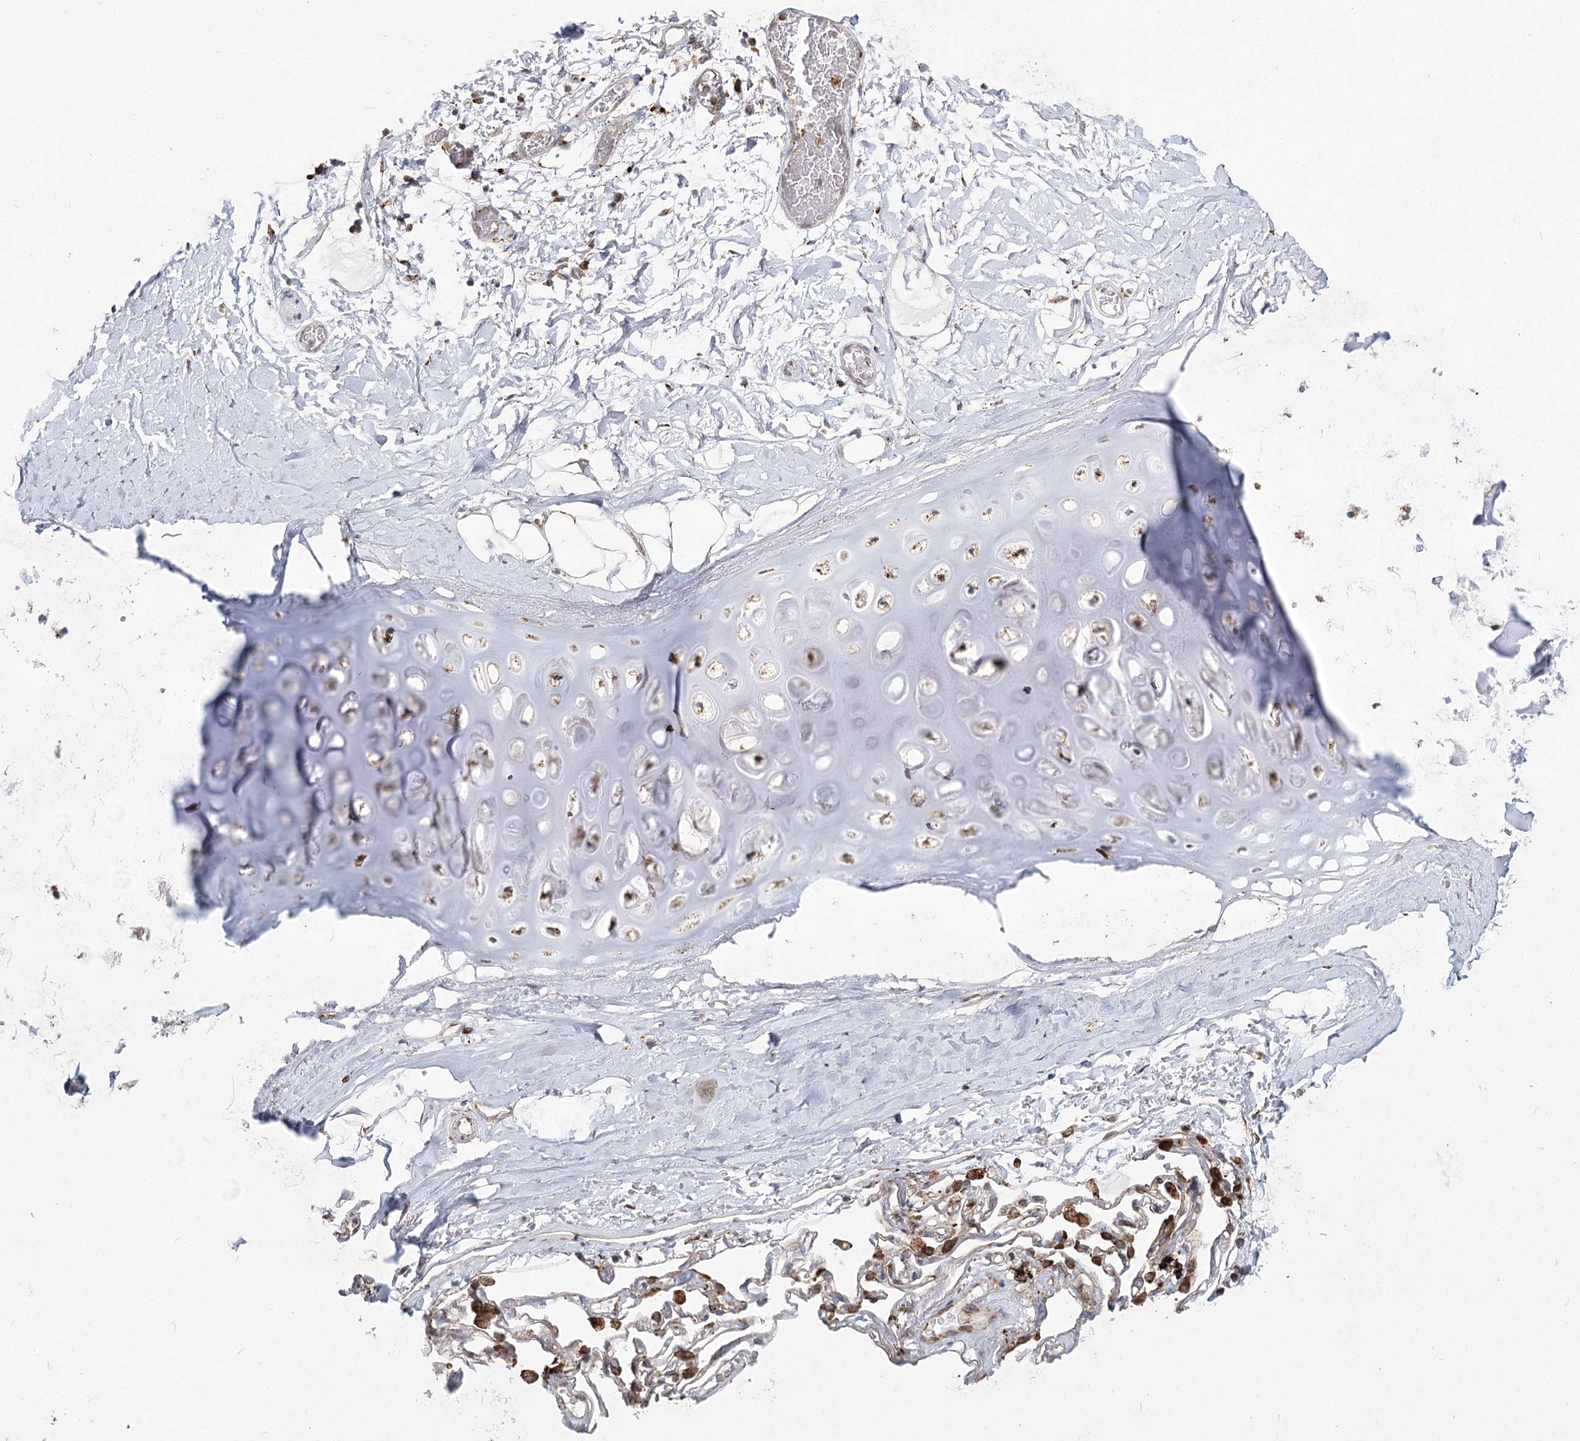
{"staining": {"intensity": "negative", "quantity": "none", "location": "none"}, "tissue": "adipose tissue", "cell_type": "Adipocytes", "image_type": "normal", "snomed": [{"axis": "morphology", "description": "Normal tissue, NOS"}, {"axis": "topography", "description": "Lymph node"}, {"axis": "topography", "description": "Bronchus"}], "caption": "This photomicrograph is of normal adipose tissue stained with IHC to label a protein in brown with the nuclei are counter-stained blue. There is no expression in adipocytes. (Brightfield microscopy of DAB IHC at high magnification).", "gene": "NHLRC2", "patient": {"sex": "male", "age": 63}}